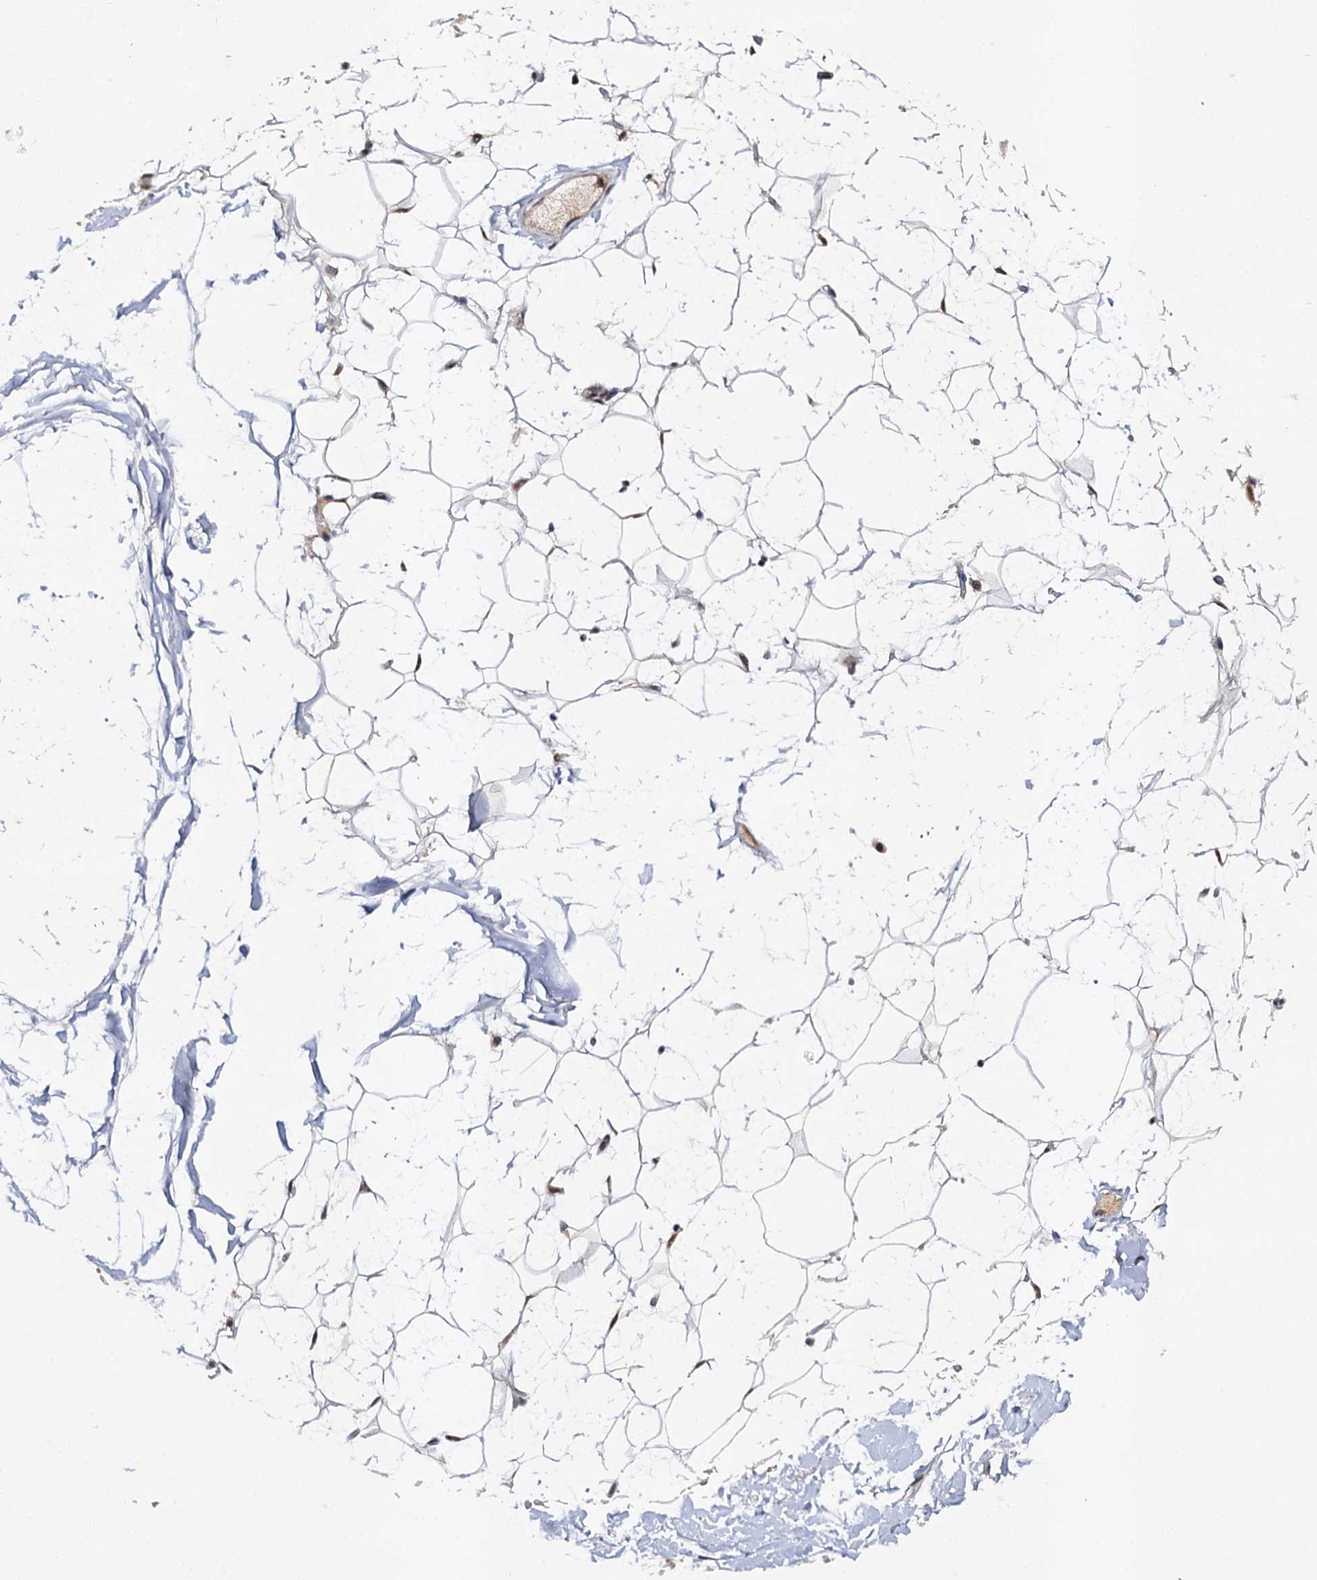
{"staining": {"intensity": "moderate", "quantity": ">75%", "location": "cytoplasmic/membranous,nuclear"}, "tissue": "adipose tissue", "cell_type": "Adipocytes", "image_type": "normal", "snomed": [{"axis": "morphology", "description": "Normal tissue, NOS"}, {"axis": "topography", "description": "Breast"}], "caption": "The immunohistochemical stain shows moderate cytoplasmic/membranous,nuclear staining in adipocytes of benign adipose tissue. (DAB IHC with brightfield microscopy, high magnification).", "gene": "BUD13", "patient": {"sex": "female", "age": 26}}